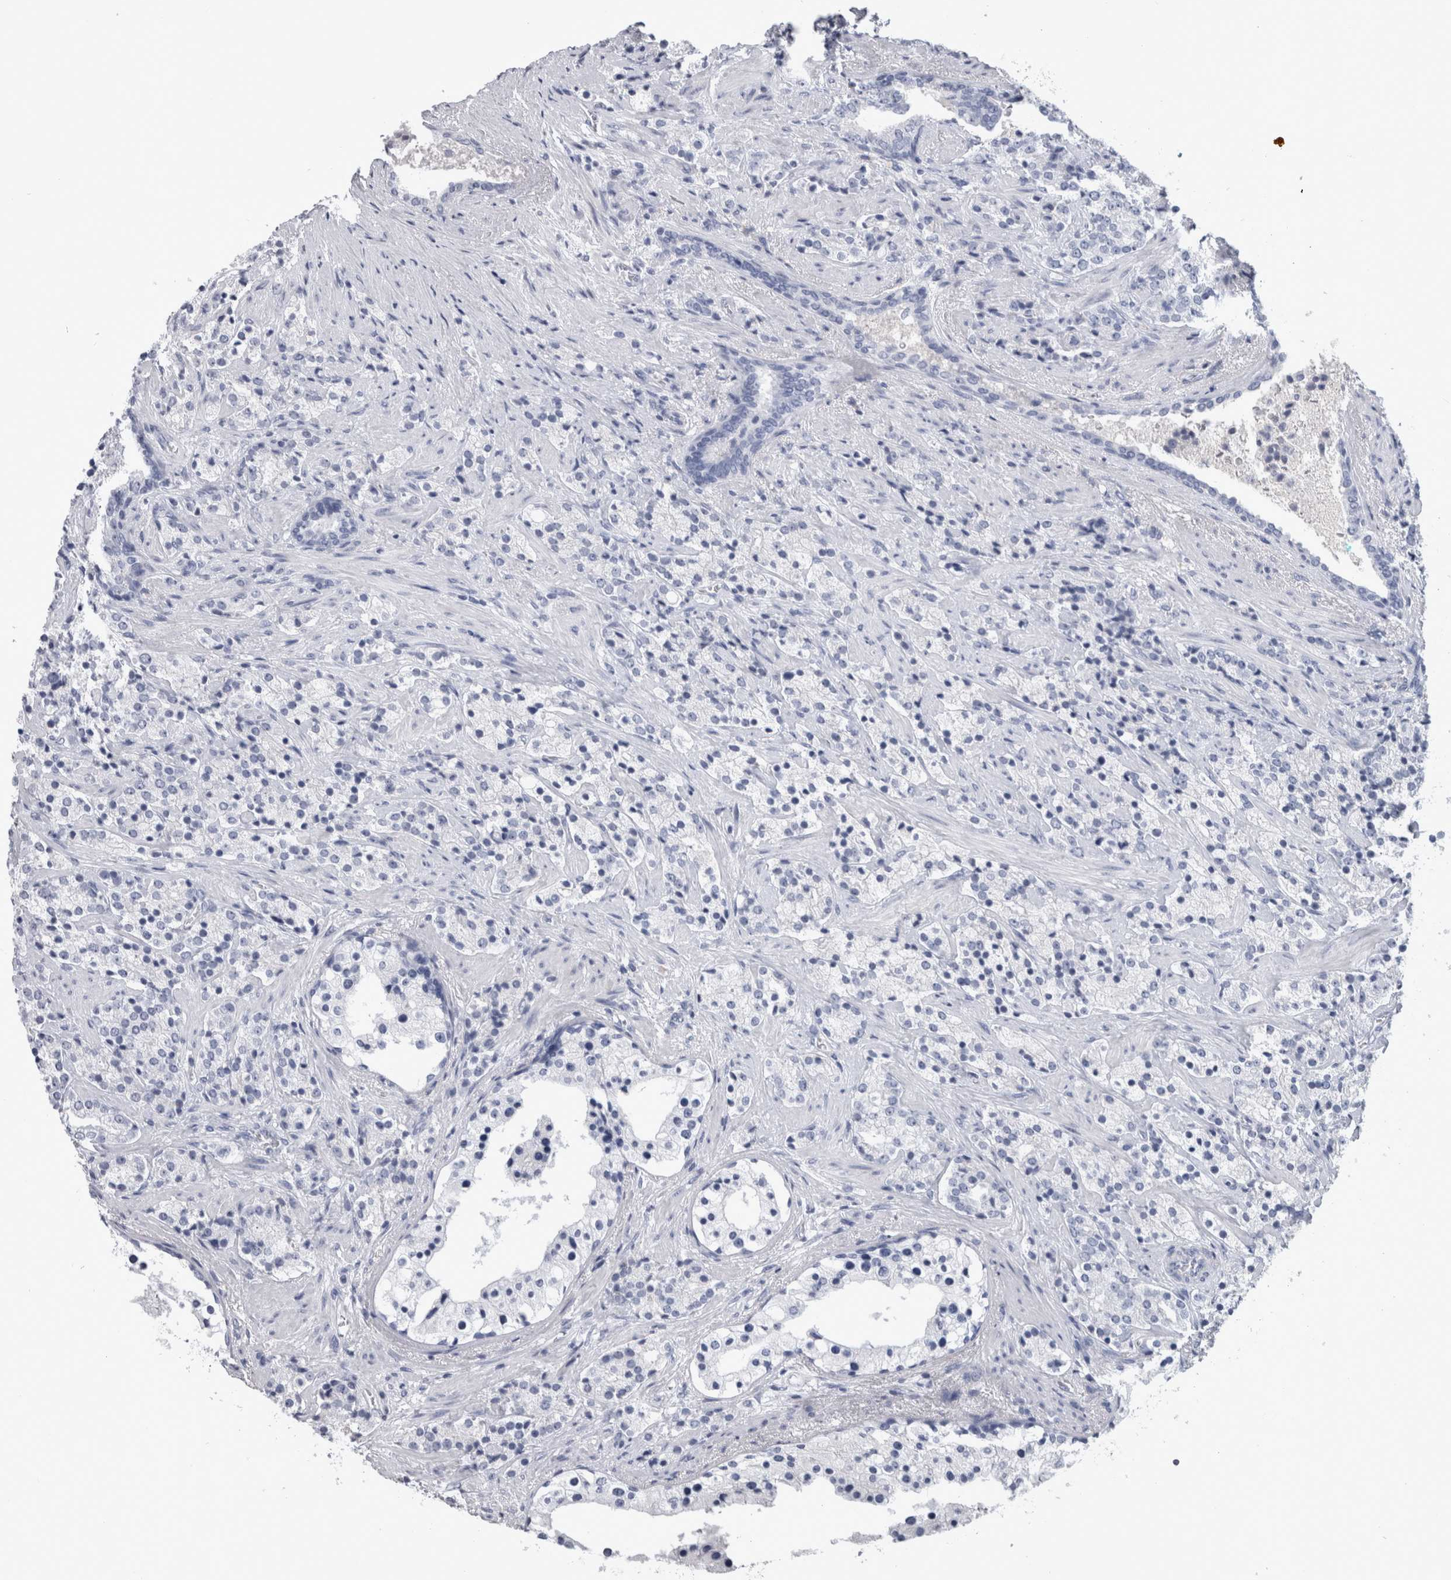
{"staining": {"intensity": "negative", "quantity": "none", "location": "none"}, "tissue": "prostate cancer", "cell_type": "Tumor cells", "image_type": "cancer", "snomed": [{"axis": "morphology", "description": "Adenocarcinoma, High grade"}, {"axis": "topography", "description": "Prostate"}], "caption": "Histopathology image shows no protein positivity in tumor cells of prostate cancer tissue.", "gene": "PAX5", "patient": {"sex": "male", "age": 71}}